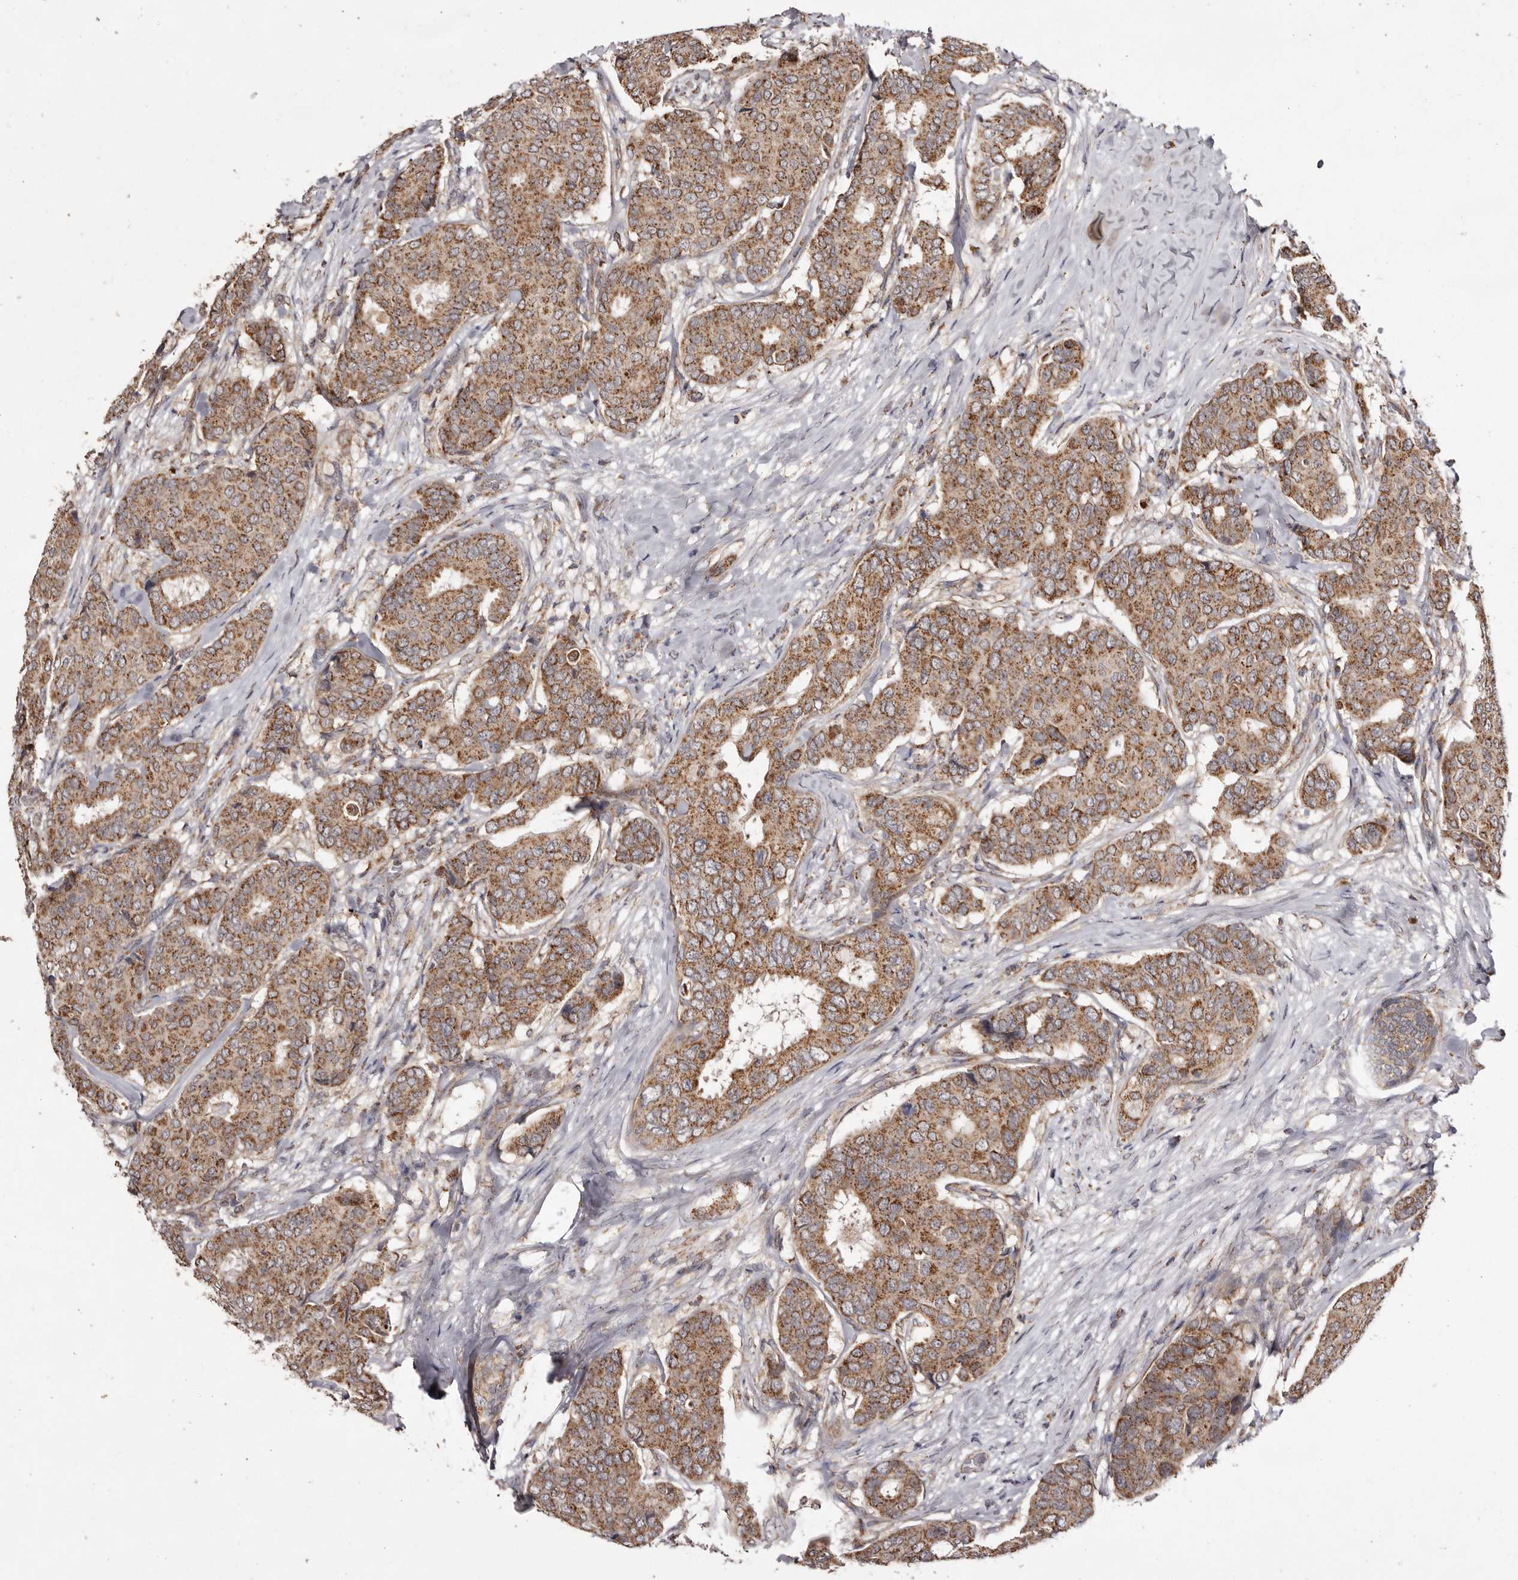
{"staining": {"intensity": "moderate", "quantity": ">75%", "location": "cytoplasmic/membranous"}, "tissue": "breast cancer", "cell_type": "Tumor cells", "image_type": "cancer", "snomed": [{"axis": "morphology", "description": "Duct carcinoma"}, {"axis": "topography", "description": "Breast"}], "caption": "Breast cancer stained with a protein marker exhibits moderate staining in tumor cells.", "gene": "CPLANE2", "patient": {"sex": "female", "age": 75}}